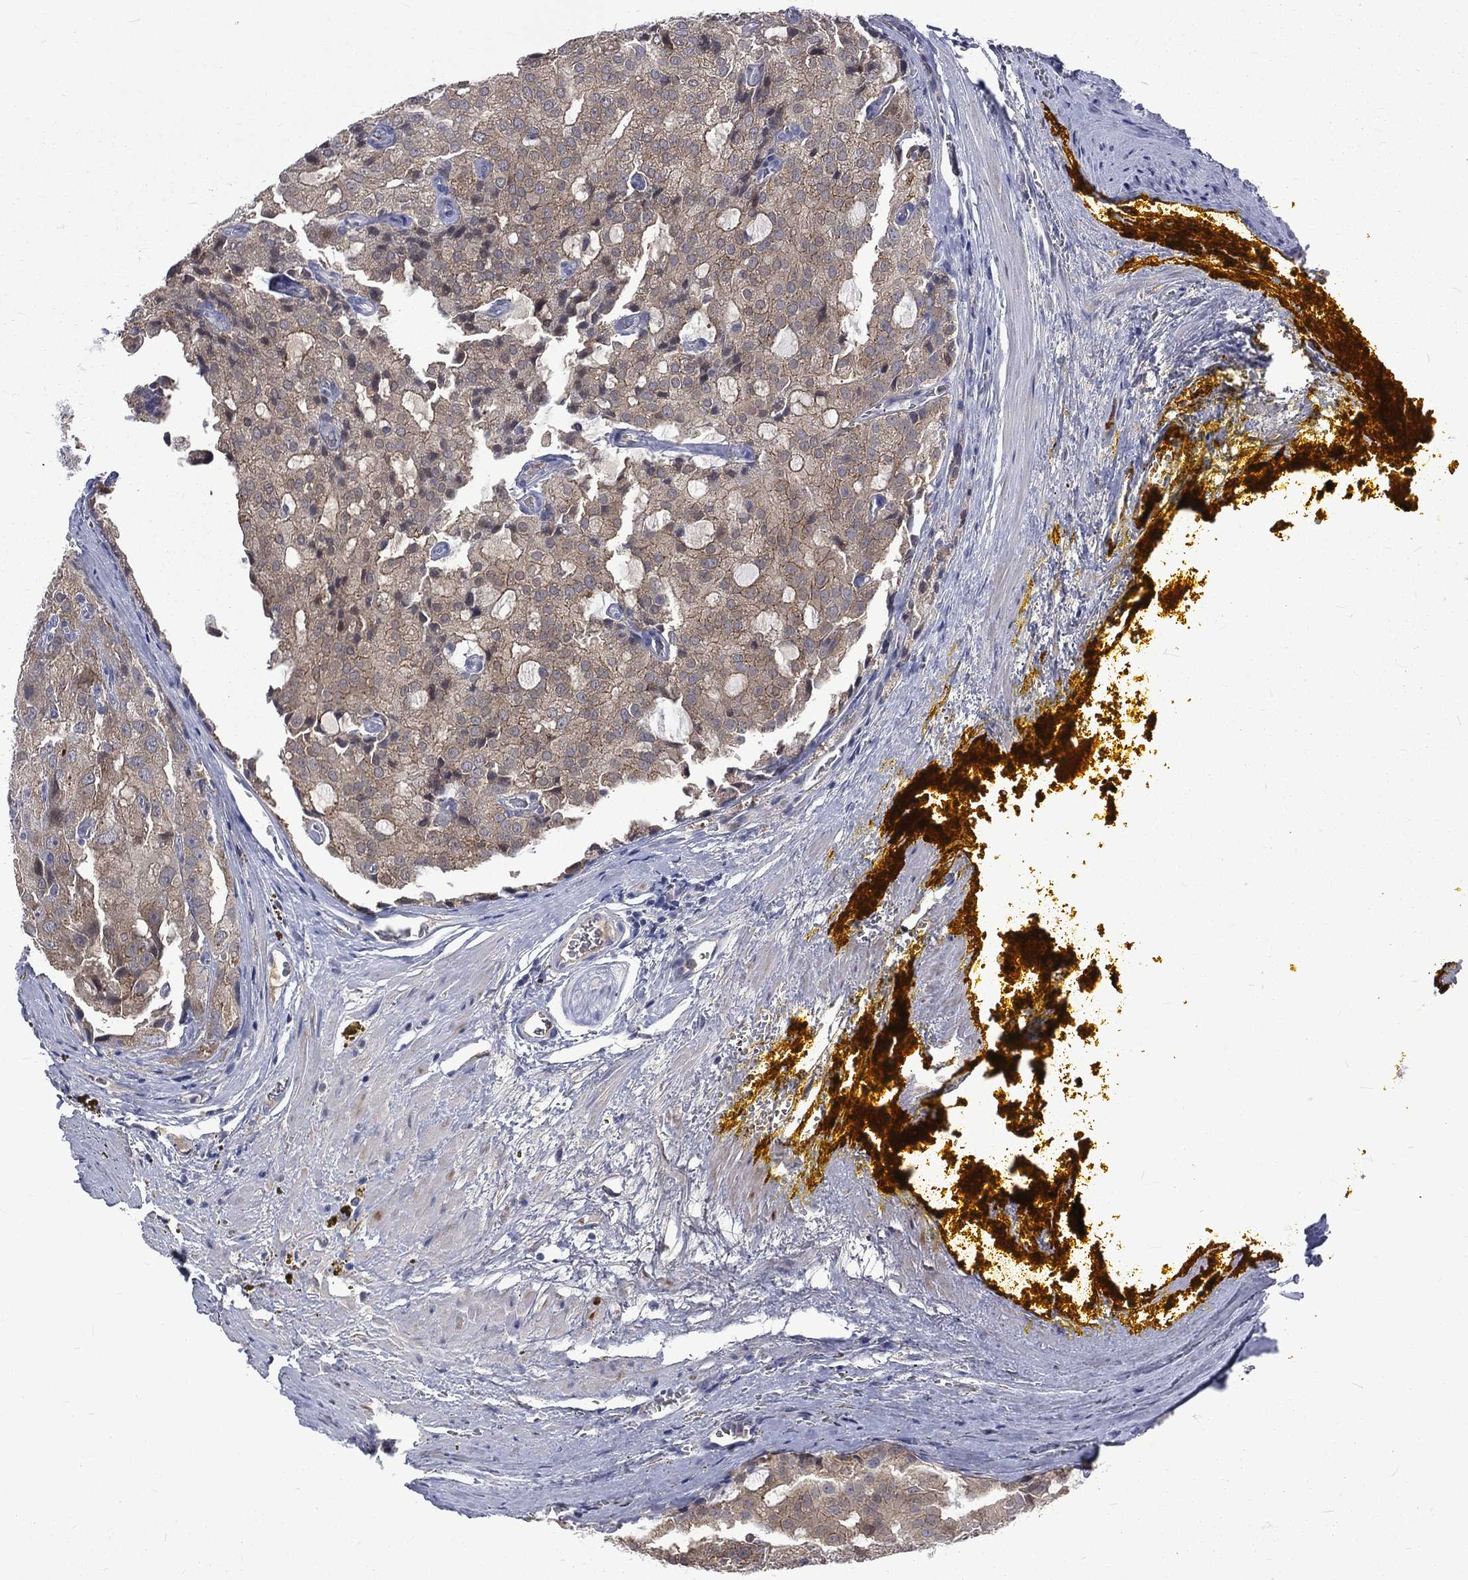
{"staining": {"intensity": "negative", "quantity": "none", "location": "none"}, "tissue": "prostate cancer", "cell_type": "Tumor cells", "image_type": "cancer", "snomed": [{"axis": "morphology", "description": "Adenocarcinoma, NOS"}, {"axis": "topography", "description": "Prostate and seminal vesicle, NOS"}, {"axis": "topography", "description": "Prostate"}], "caption": "Photomicrograph shows no protein expression in tumor cells of prostate cancer tissue. (DAB (3,3'-diaminobenzidine) IHC, high magnification).", "gene": "CA12", "patient": {"sex": "male", "age": 67}}